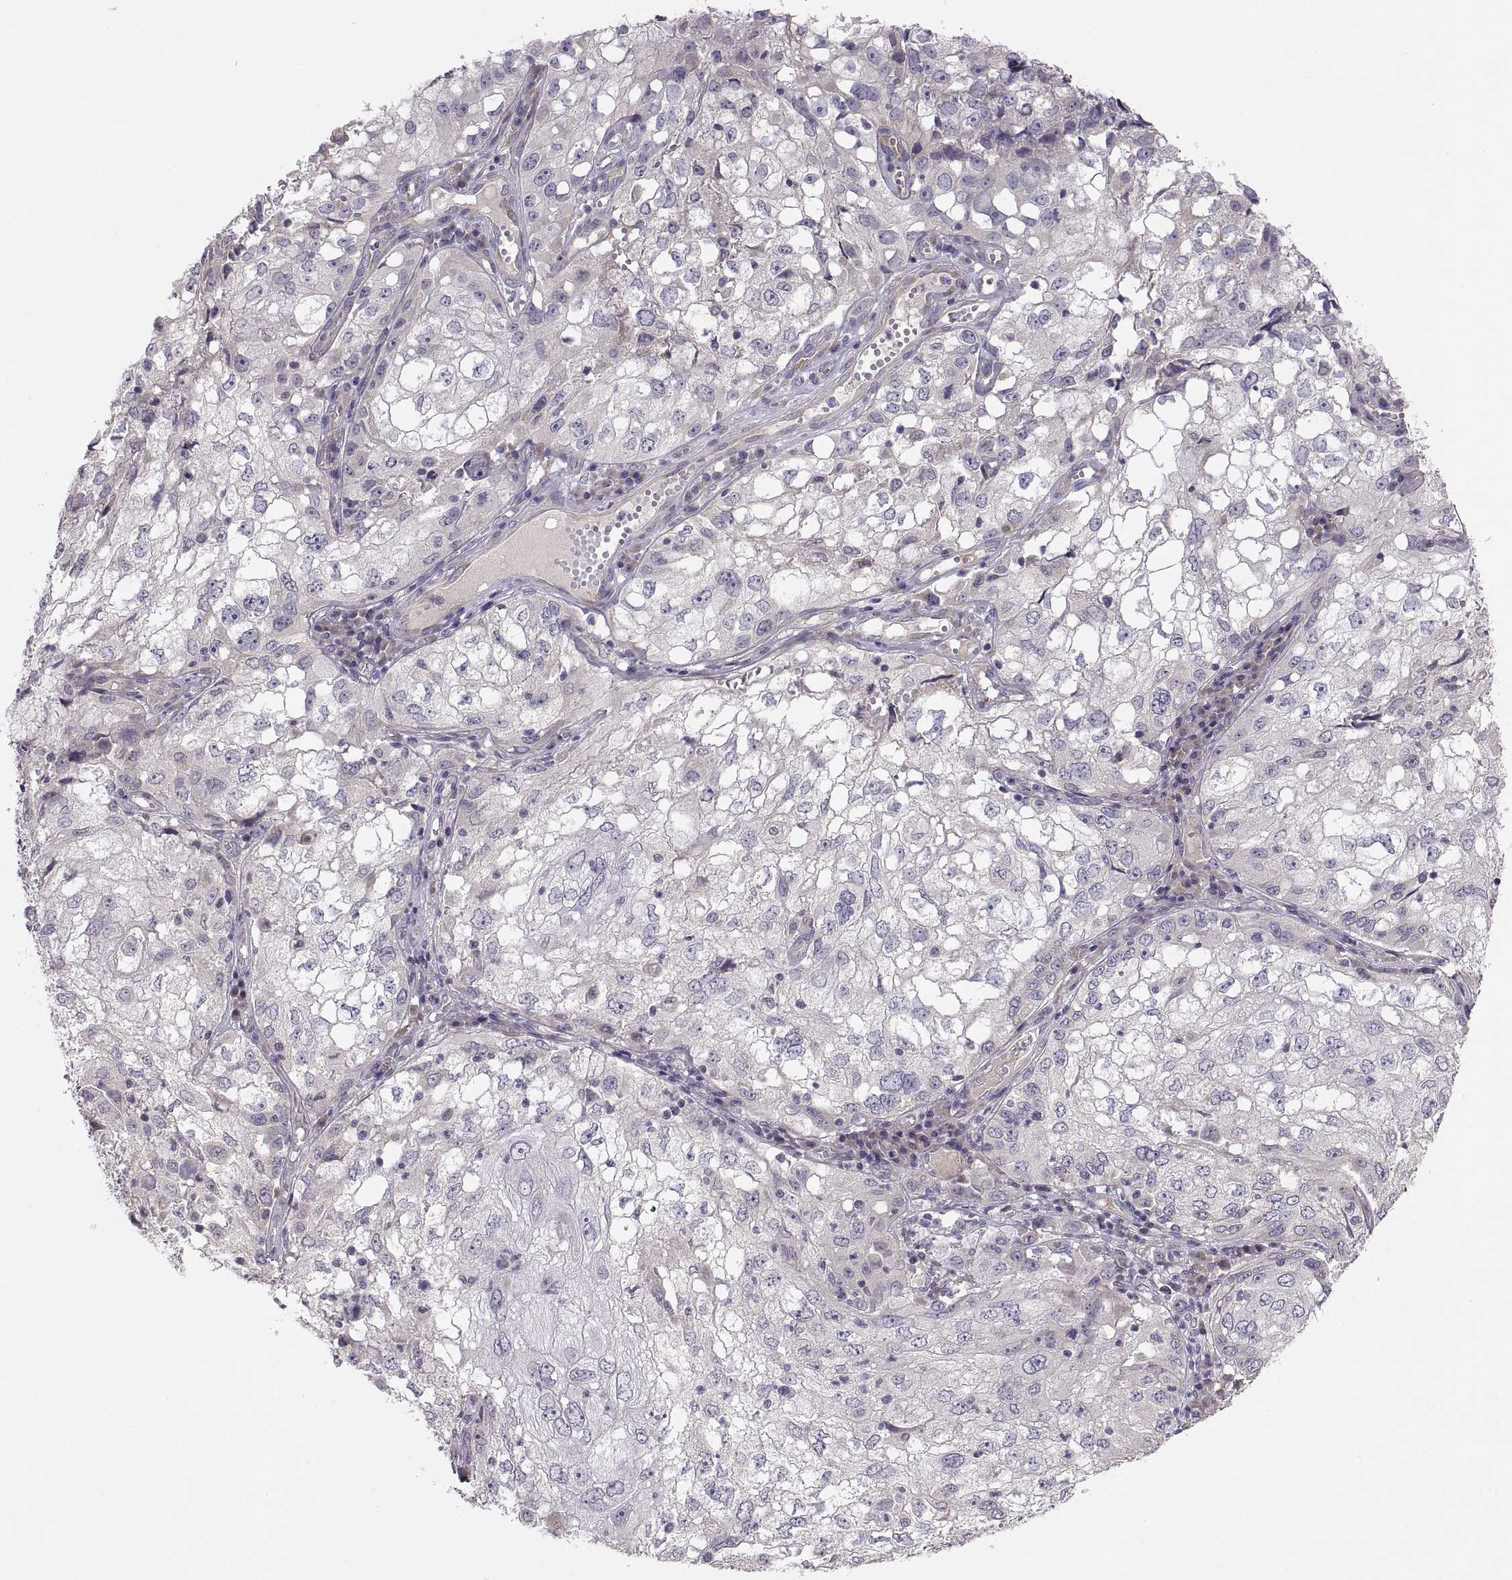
{"staining": {"intensity": "negative", "quantity": "none", "location": "none"}, "tissue": "cervical cancer", "cell_type": "Tumor cells", "image_type": "cancer", "snomed": [{"axis": "morphology", "description": "Squamous cell carcinoma, NOS"}, {"axis": "topography", "description": "Cervix"}], "caption": "Tumor cells show no significant protein expression in squamous cell carcinoma (cervical).", "gene": "ACSBG2", "patient": {"sex": "female", "age": 36}}